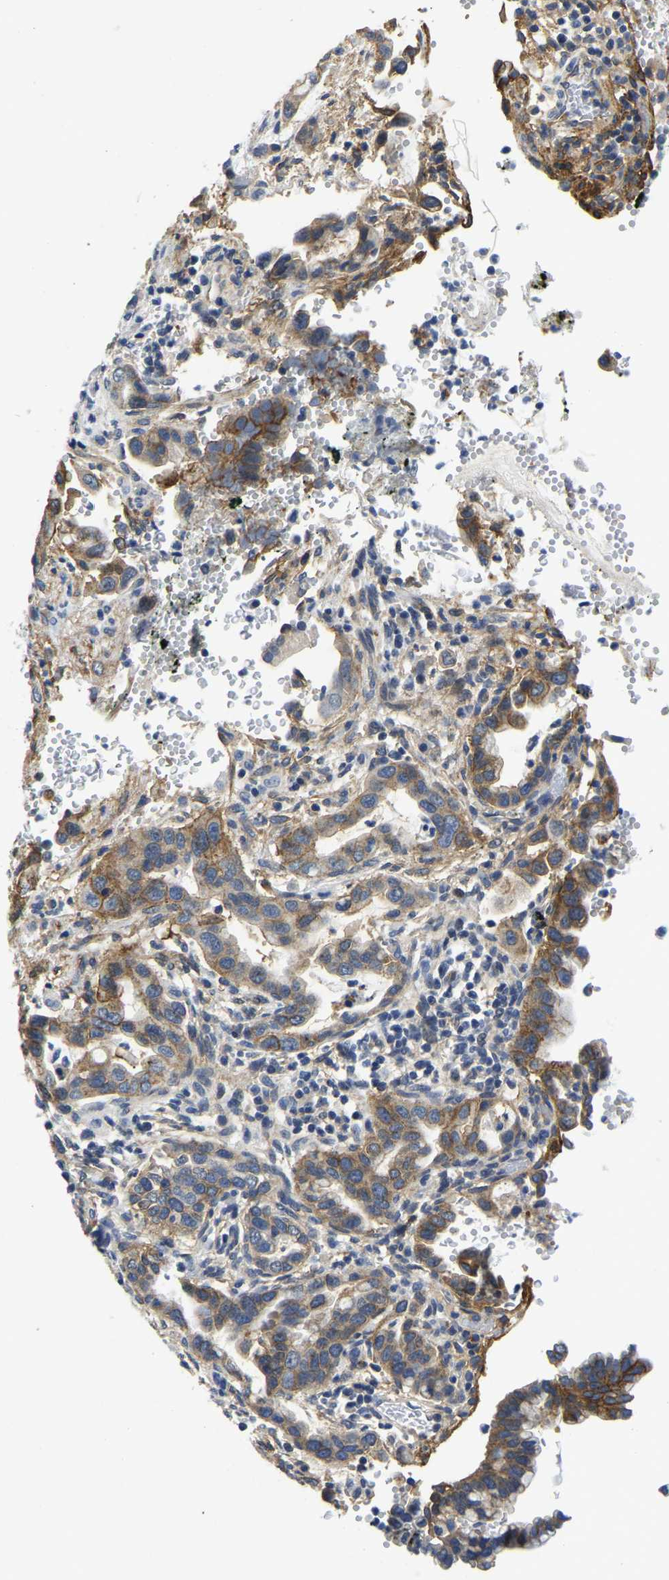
{"staining": {"intensity": "moderate", "quantity": ">75%", "location": "cytoplasmic/membranous"}, "tissue": "pancreatic cancer", "cell_type": "Tumor cells", "image_type": "cancer", "snomed": [{"axis": "morphology", "description": "Adenocarcinoma, NOS"}, {"axis": "topography", "description": "Pancreas"}], "caption": "The photomicrograph reveals staining of pancreatic cancer, revealing moderate cytoplasmic/membranous protein expression (brown color) within tumor cells.", "gene": "ITGA2", "patient": {"sex": "female", "age": 70}}